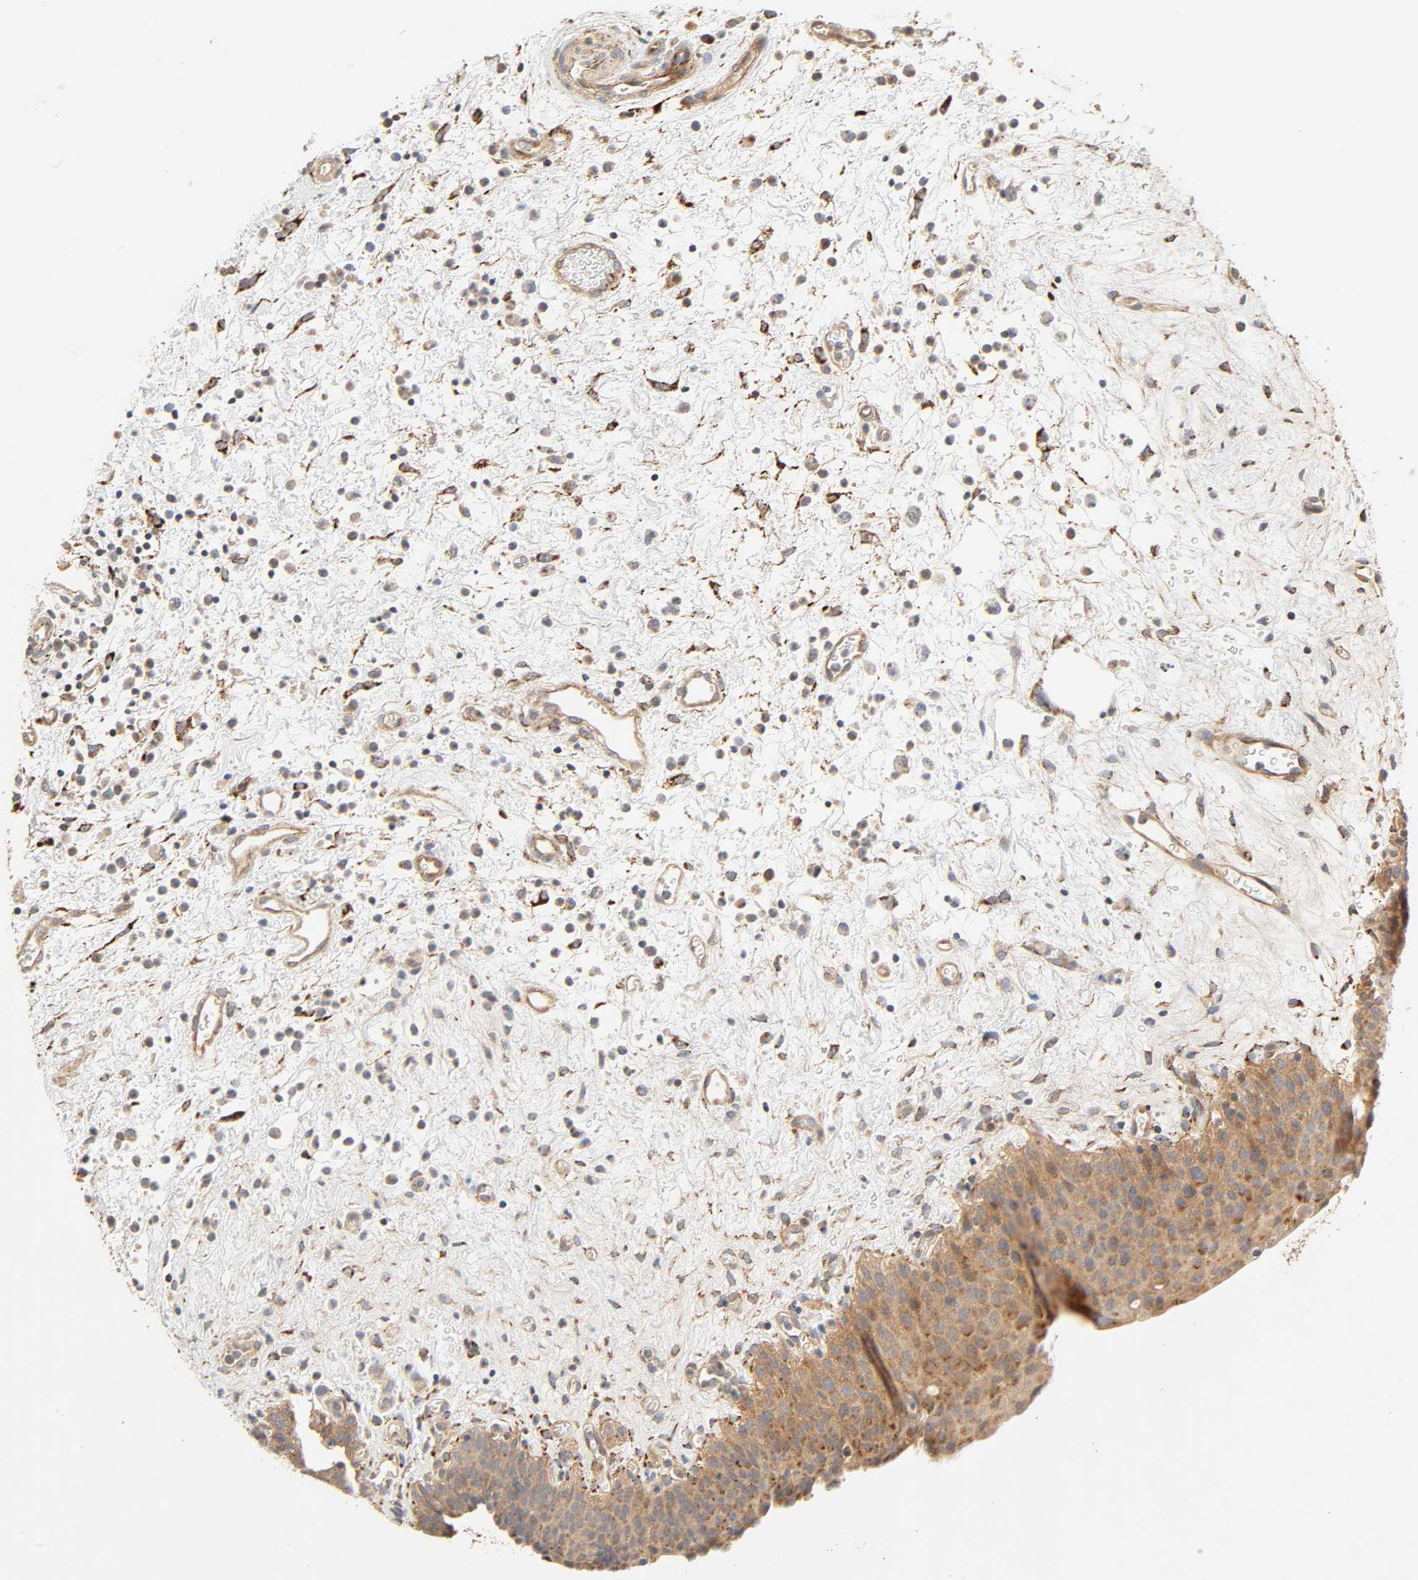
{"staining": {"intensity": "moderate", "quantity": ">75%", "location": "cytoplasmic/membranous"}, "tissue": "urinary bladder", "cell_type": "Urothelial cells", "image_type": "normal", "snomed": [{"axis": "morphology", "description": "Normal tissue, NOS"}, {"axis": "morphology", "description": "Dysplasia, NOS"}, {"axis": "topography", "description": "Urinary bladder"}], "caption": "Immunohistochemistry photomicrograph of benign human urinary bladder stained for a protein (brown), which reveals medium levels of moderate cytoplasmic/membranous positivity in approximately >75% of urothelial cells.", "gene": "MAPK6", "patient": {"sex": "male", "age": 35}}